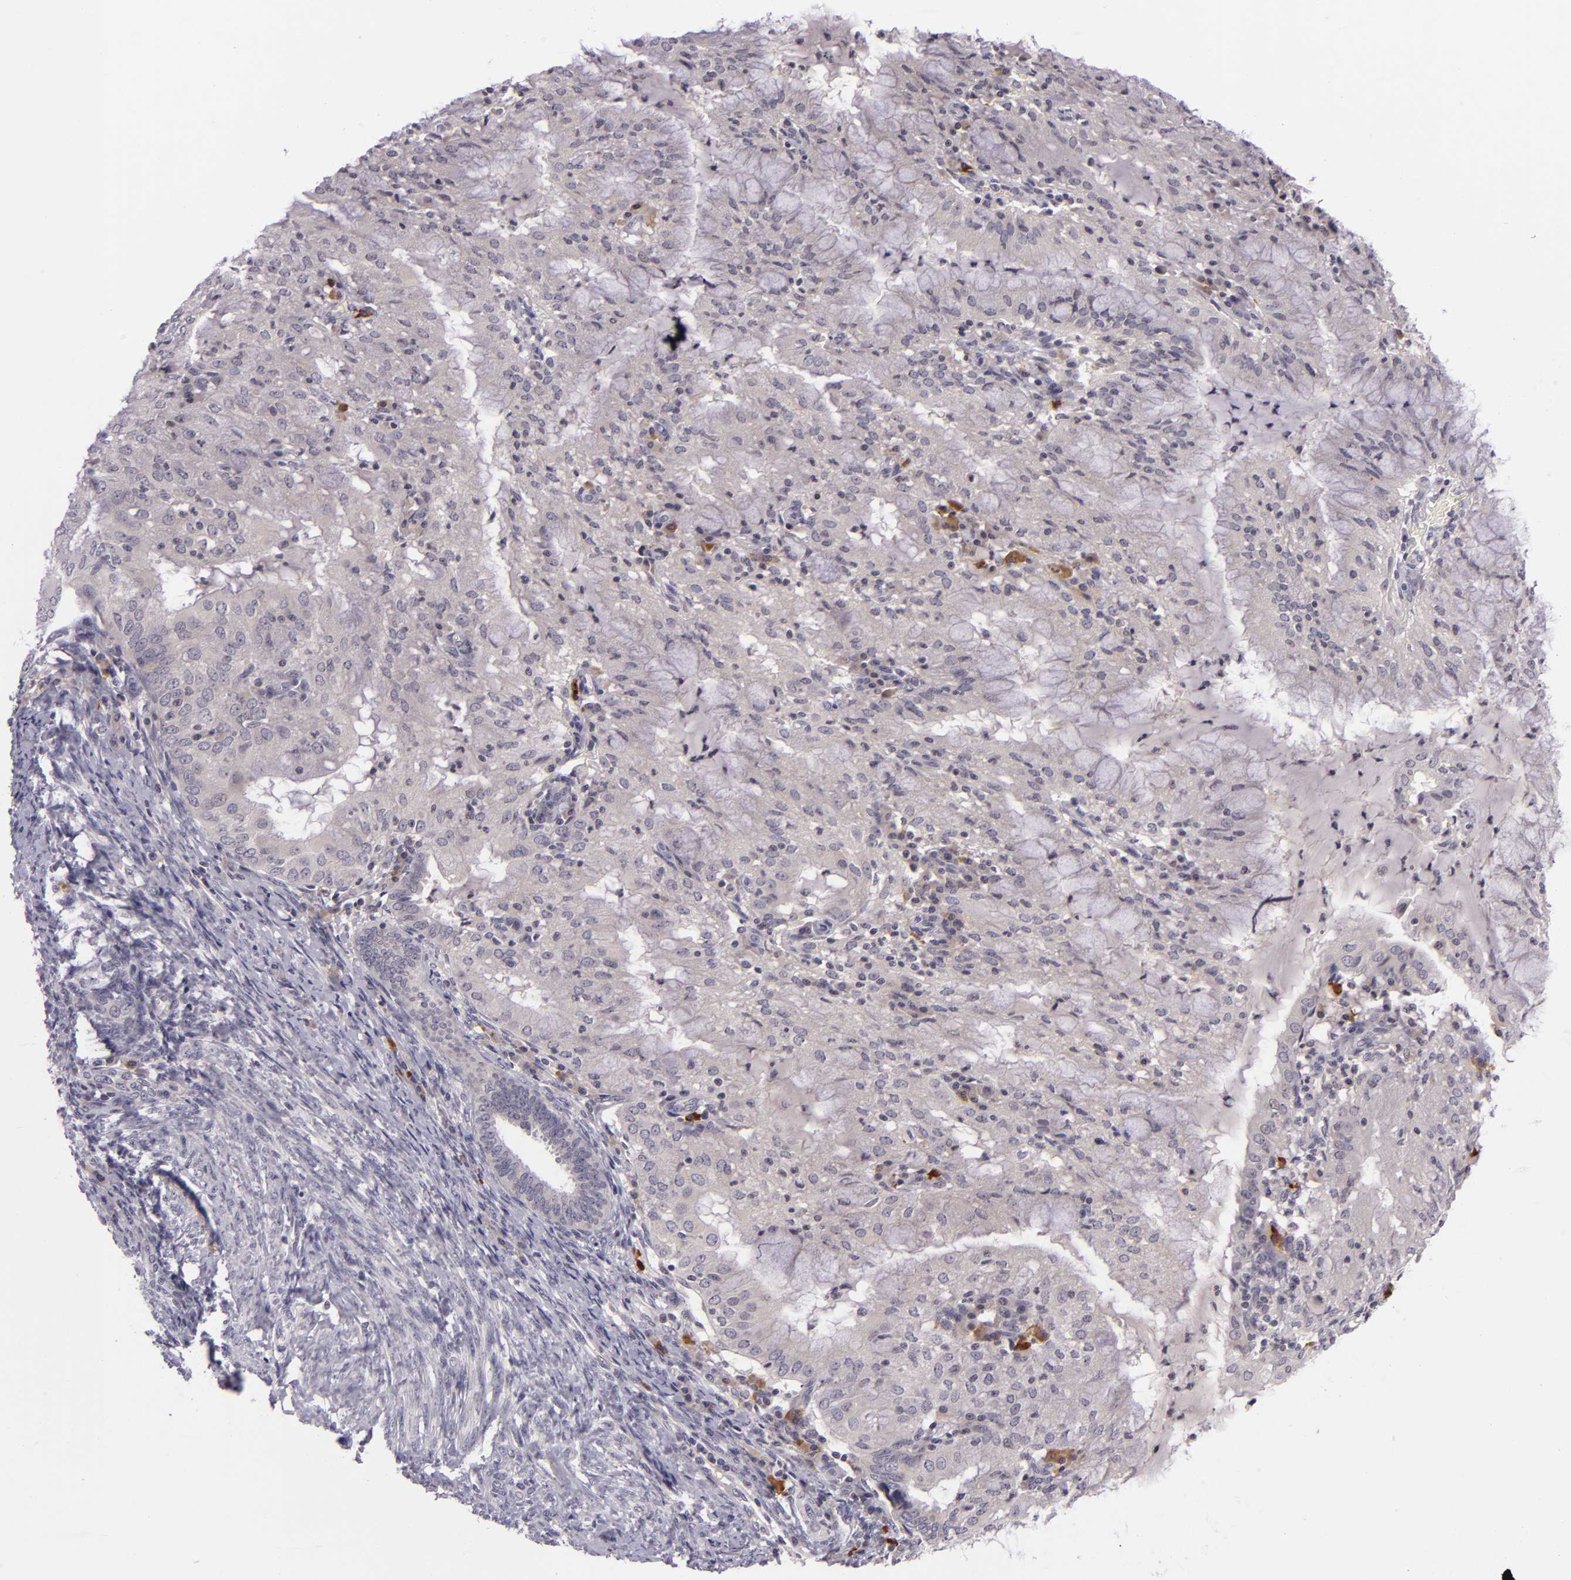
{"staining": {"intensity": "weak", "quantity": ">75%", "location": "cytoplasmic/membranous"}, "tissue": "endometrial cancer", "cell_type": "Tumor cells", "image_type": "cancer", "snomed": [{"axis": "morphology", "description": "Adenocarcinoma, NOS"}, {"axis": "topography", "description": "Endometrium"}], "caption": "Immunohistochemical staining of endometrial adenocarcinoma displays low levels of weak cytoplasmic/membranous protein expression in about >75% of tumor cells.", "gene": "DAG1", "patient": {"sex": "female", "age": 63}}